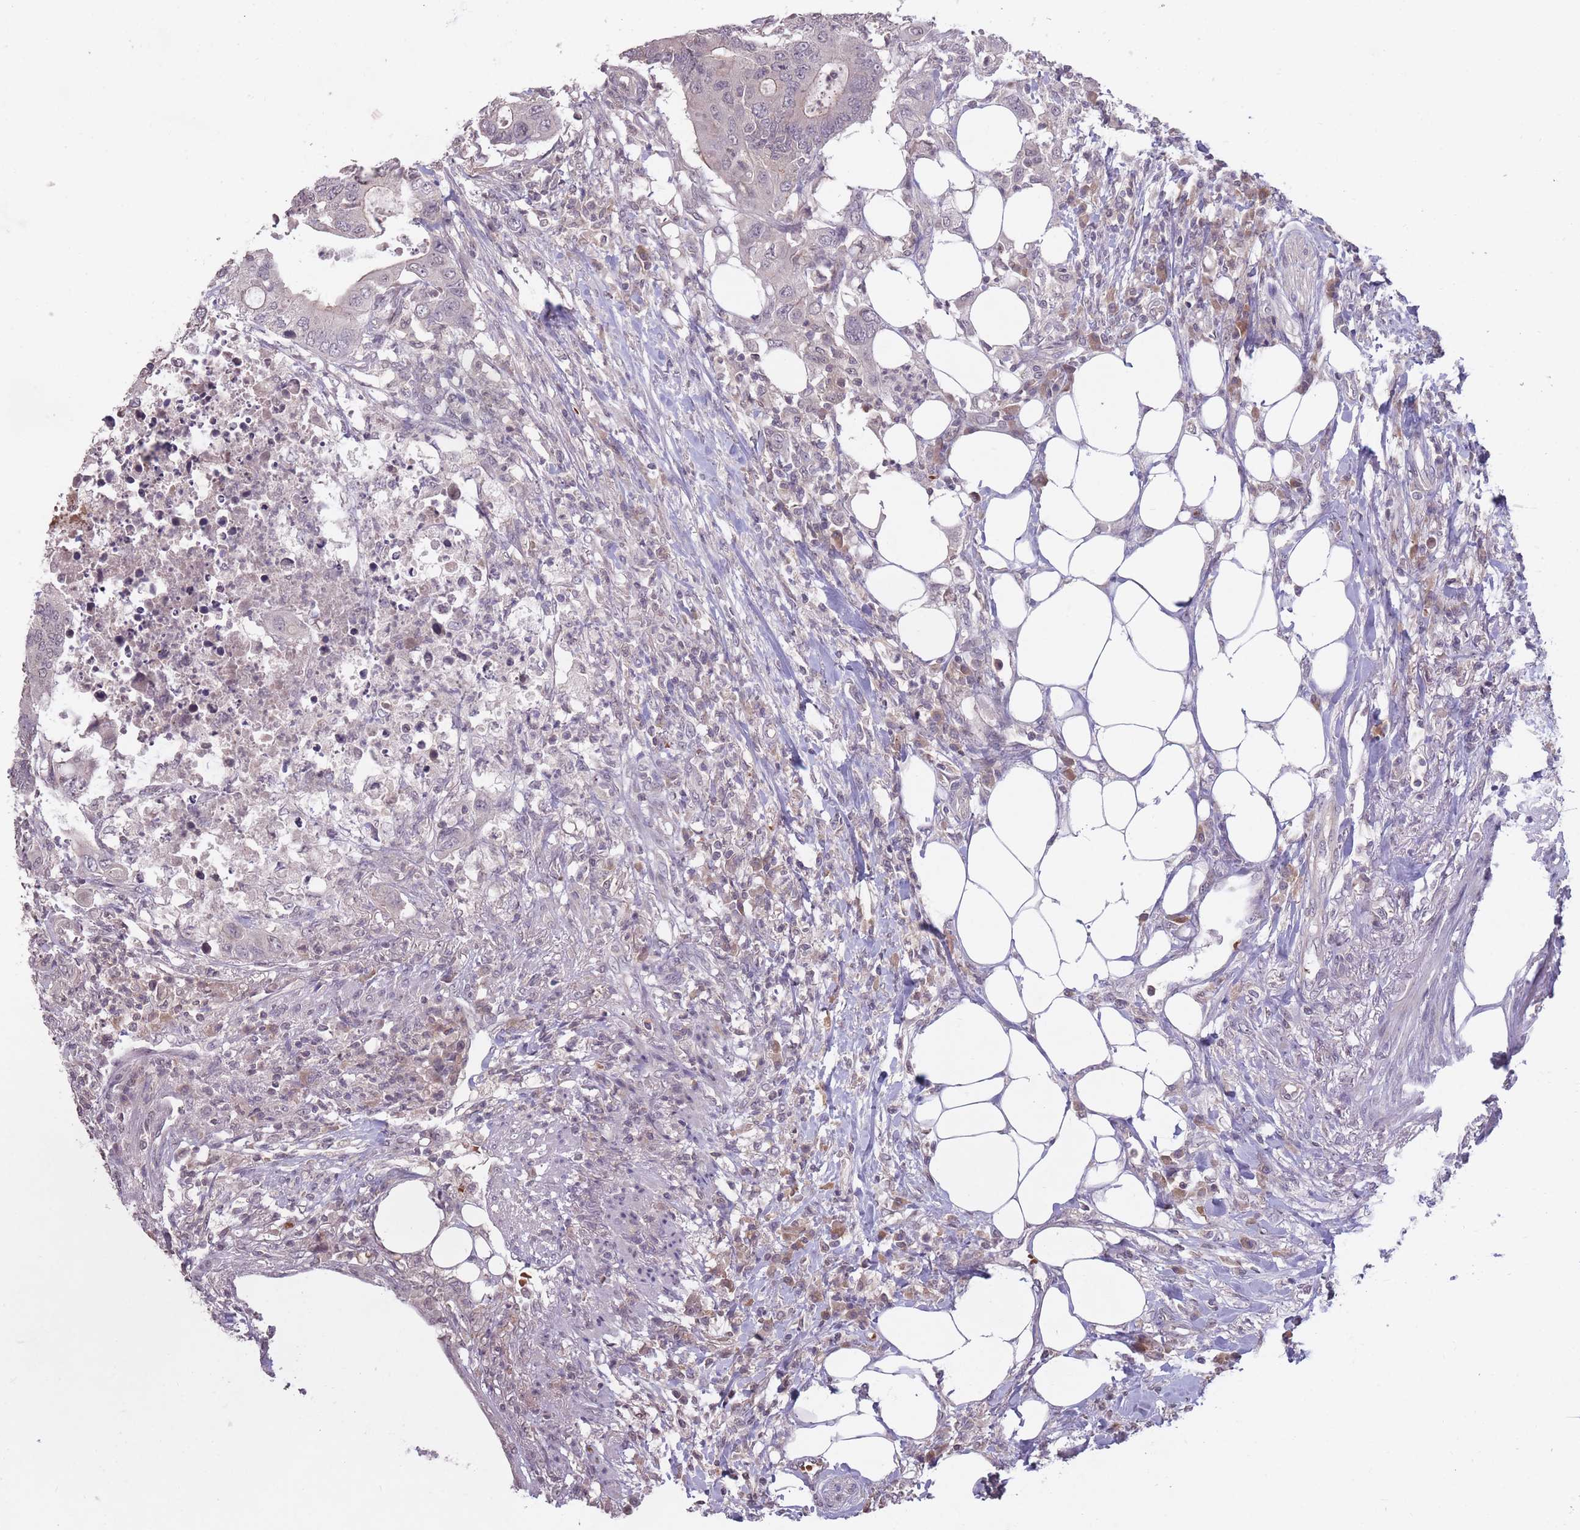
{"staining": {"intensity": "weak", "quantity": "<25%", "location": "cytoplasmic/membranous"}, "tissue": "colorectal cancer", "cell_type": "Tumor cells", "image_type": "cancer", "snomed": [{"axis": "morphology", "description": "Adenocarcinoma, NOS"}, {"axis": "topography", "description": "Colon"}], "caption": "This is an immunohistochemistry (IHC) image of colorectal adenocarcinoma. There is no expression in tumor cells.", "gene": "ADCYAP1R1", "patient": {"sex": "male", "age": 71}}